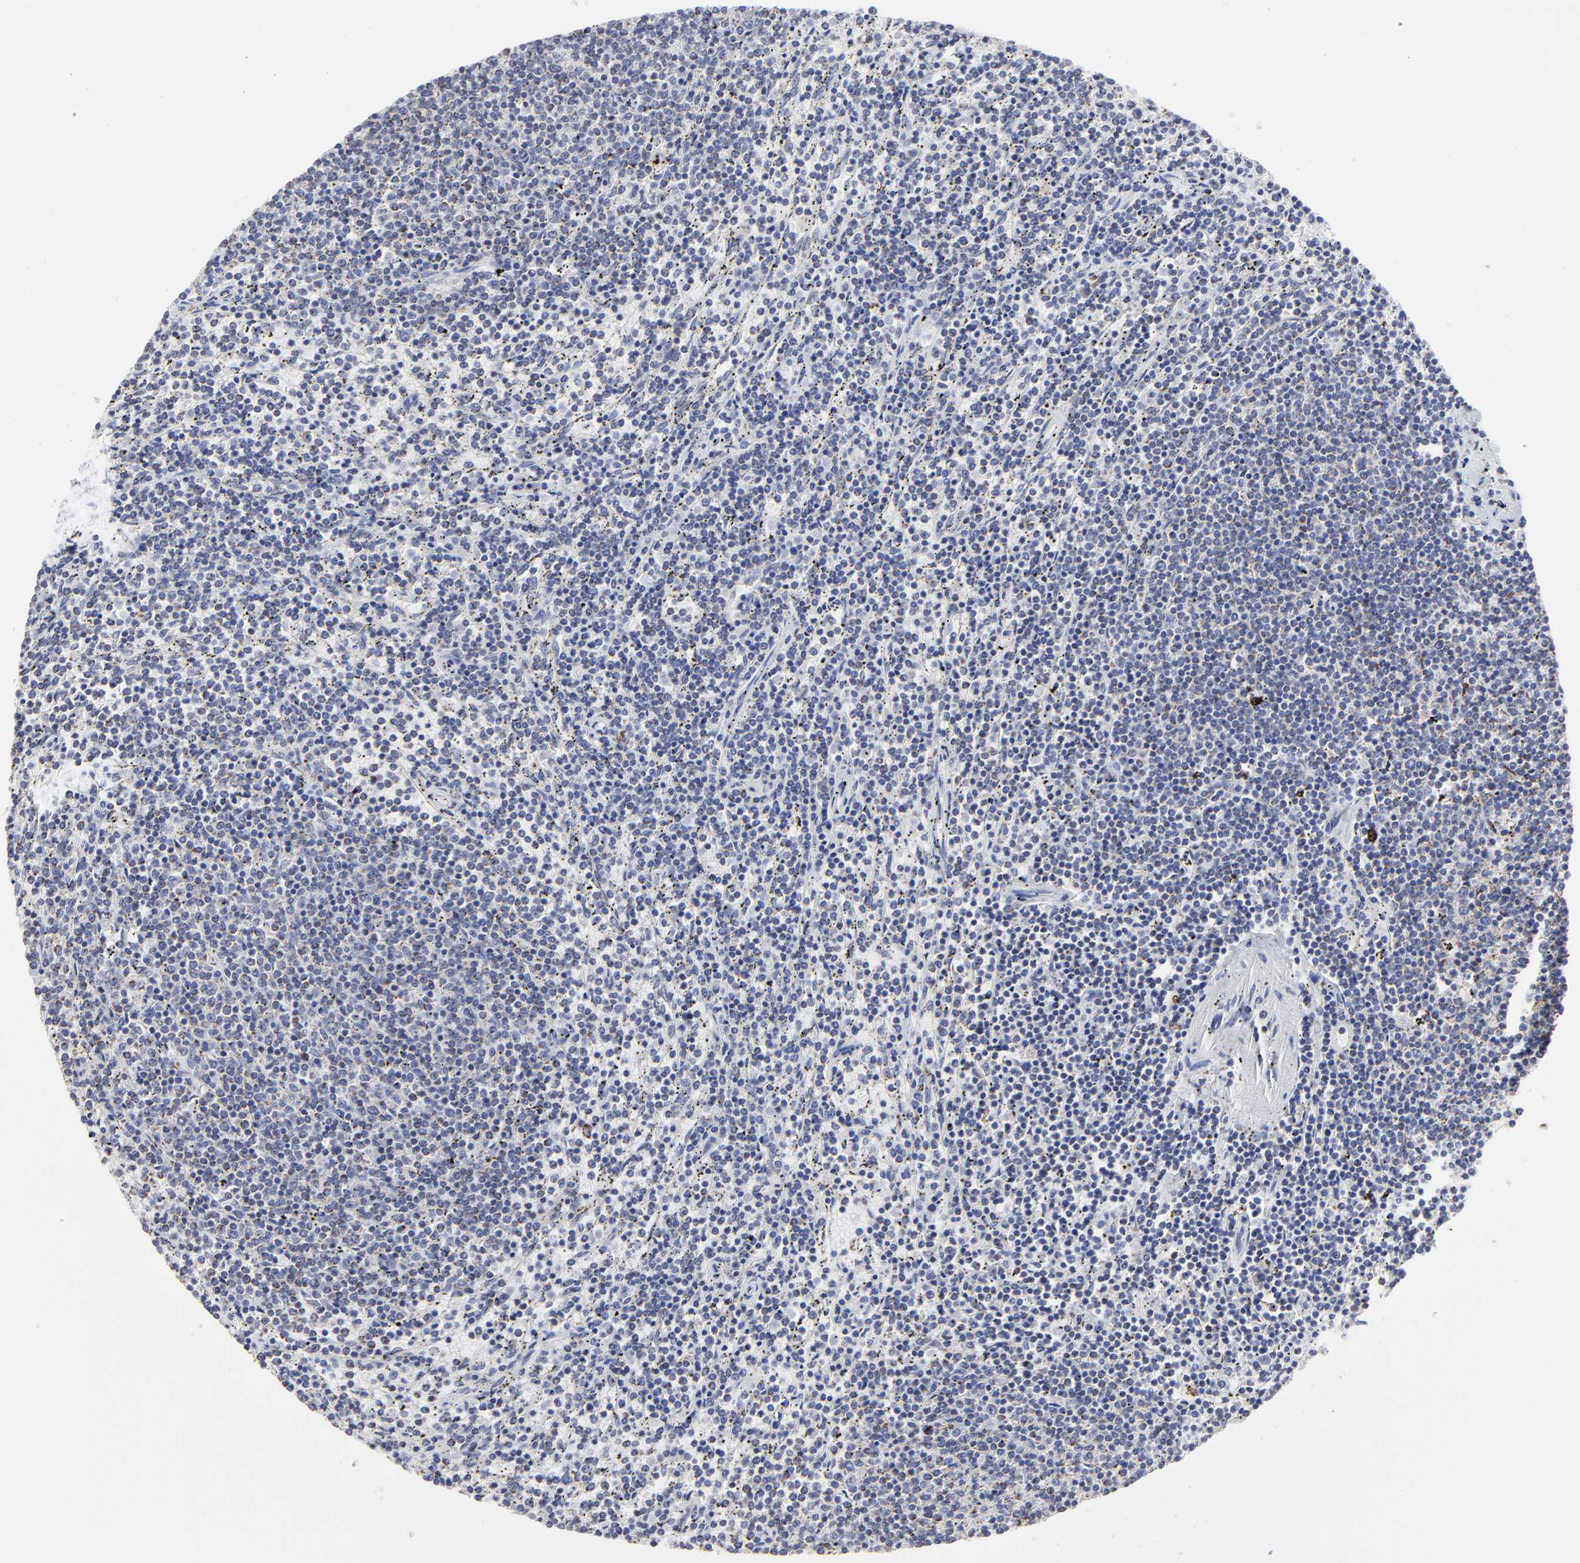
{"staining": {"intensity": "negative", "quantity": "none", "location": "none"}, "tissue": "lymphoma", "cell_type": "Tumor cells", "image_type": "cancer", "snomed": [{"axis": "morphology", "description": "Malignant lymphoma, non-Hodgkin's type, Low grade"}, {"axis": "topography", "description": "Spleen"}], "caption": "There is no significant staining in tumor cells of lymphoma.", "gene": "PINK1", "patient": {"sex": "female", "age": 50}}